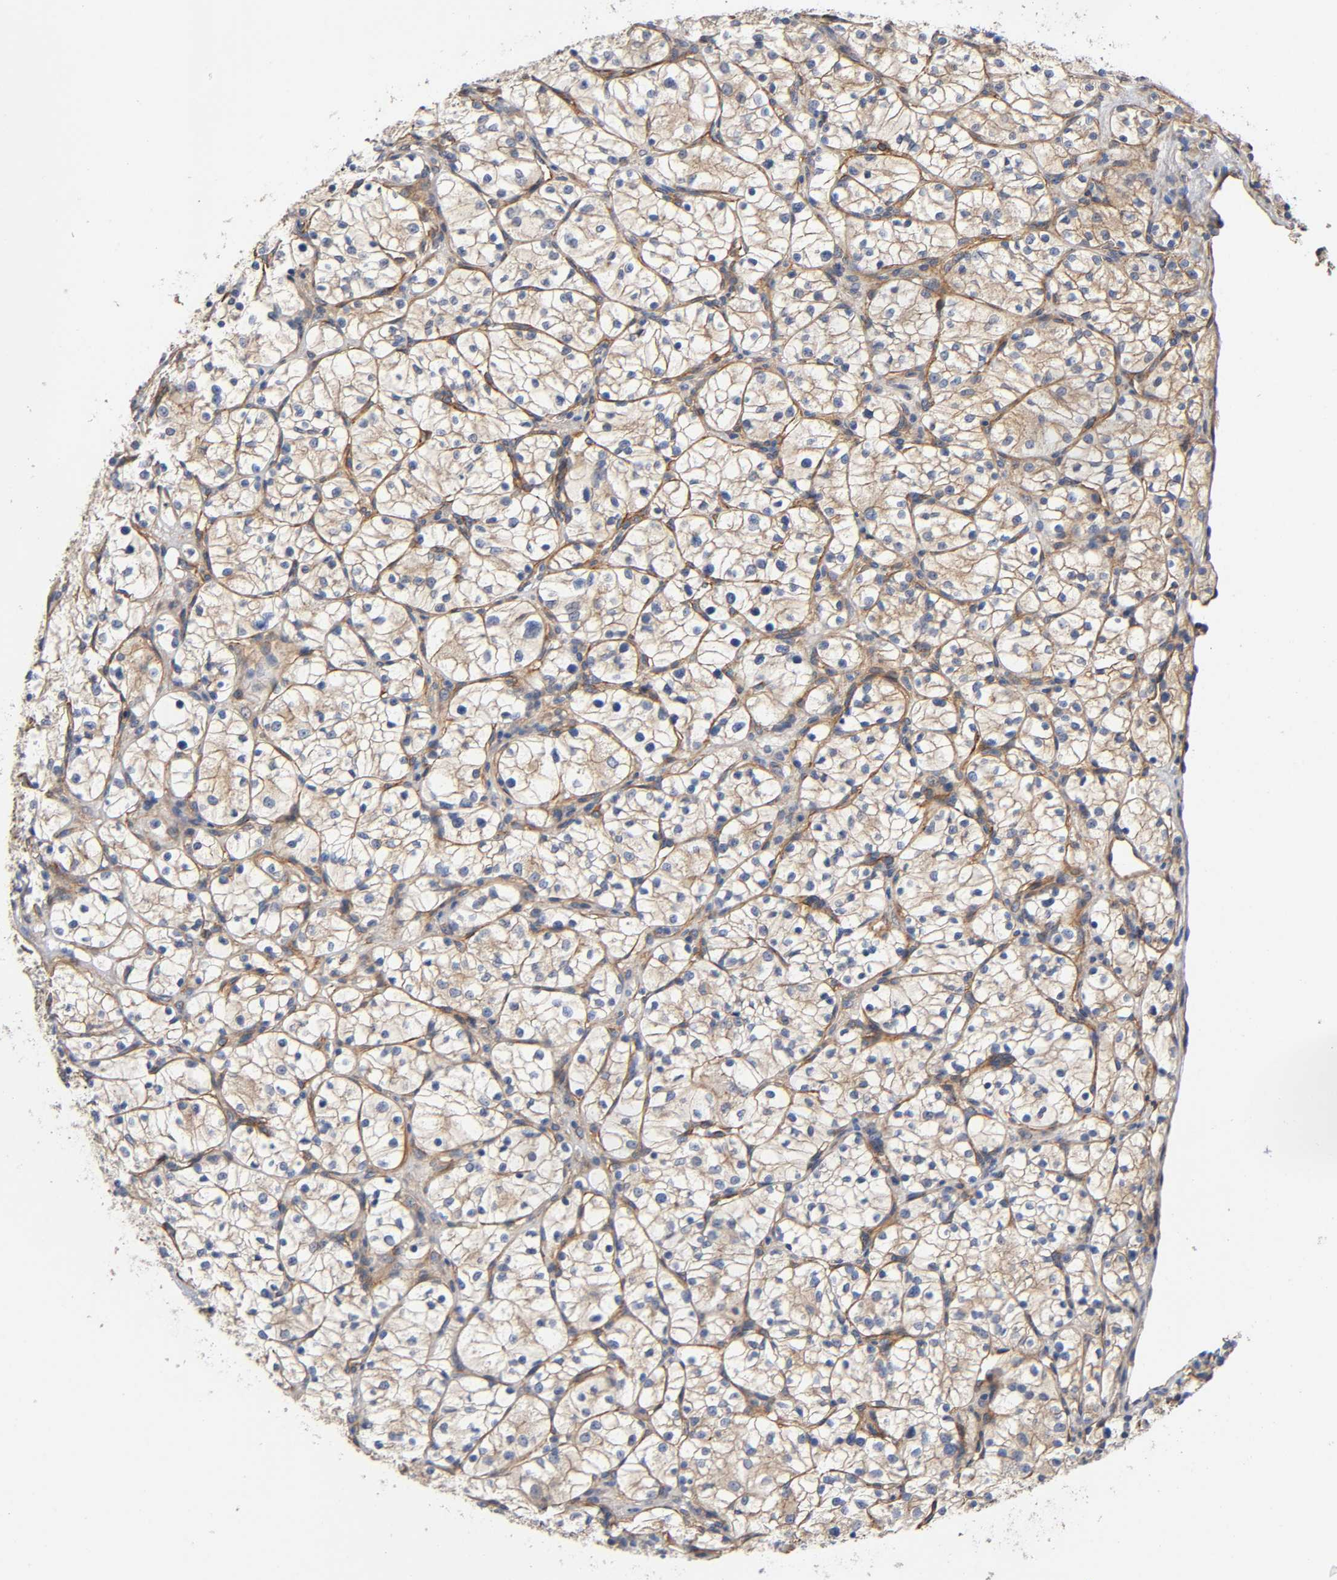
{"staining": {"intensity": "weak", "quantity": "<25%", "location": "cytoplasmic/membranous"}, "tissue": "renal cancer", "cell_type": "Tumor cells", "image_type": "cancer", "snomed": [{"axis": "morphology", "description": "Adenocarcinoma, NOS"}, {"axis": "topography", "description": "Kidney"}], "caption": "An immunohistochemistry image of renal cancer (adenocarcinoma) is shown. There is no staining in tumor cells of renal cancer (adenocarcinoma).", "gene": "MARS1", "patient": {"sex": "female", "age": 60}}